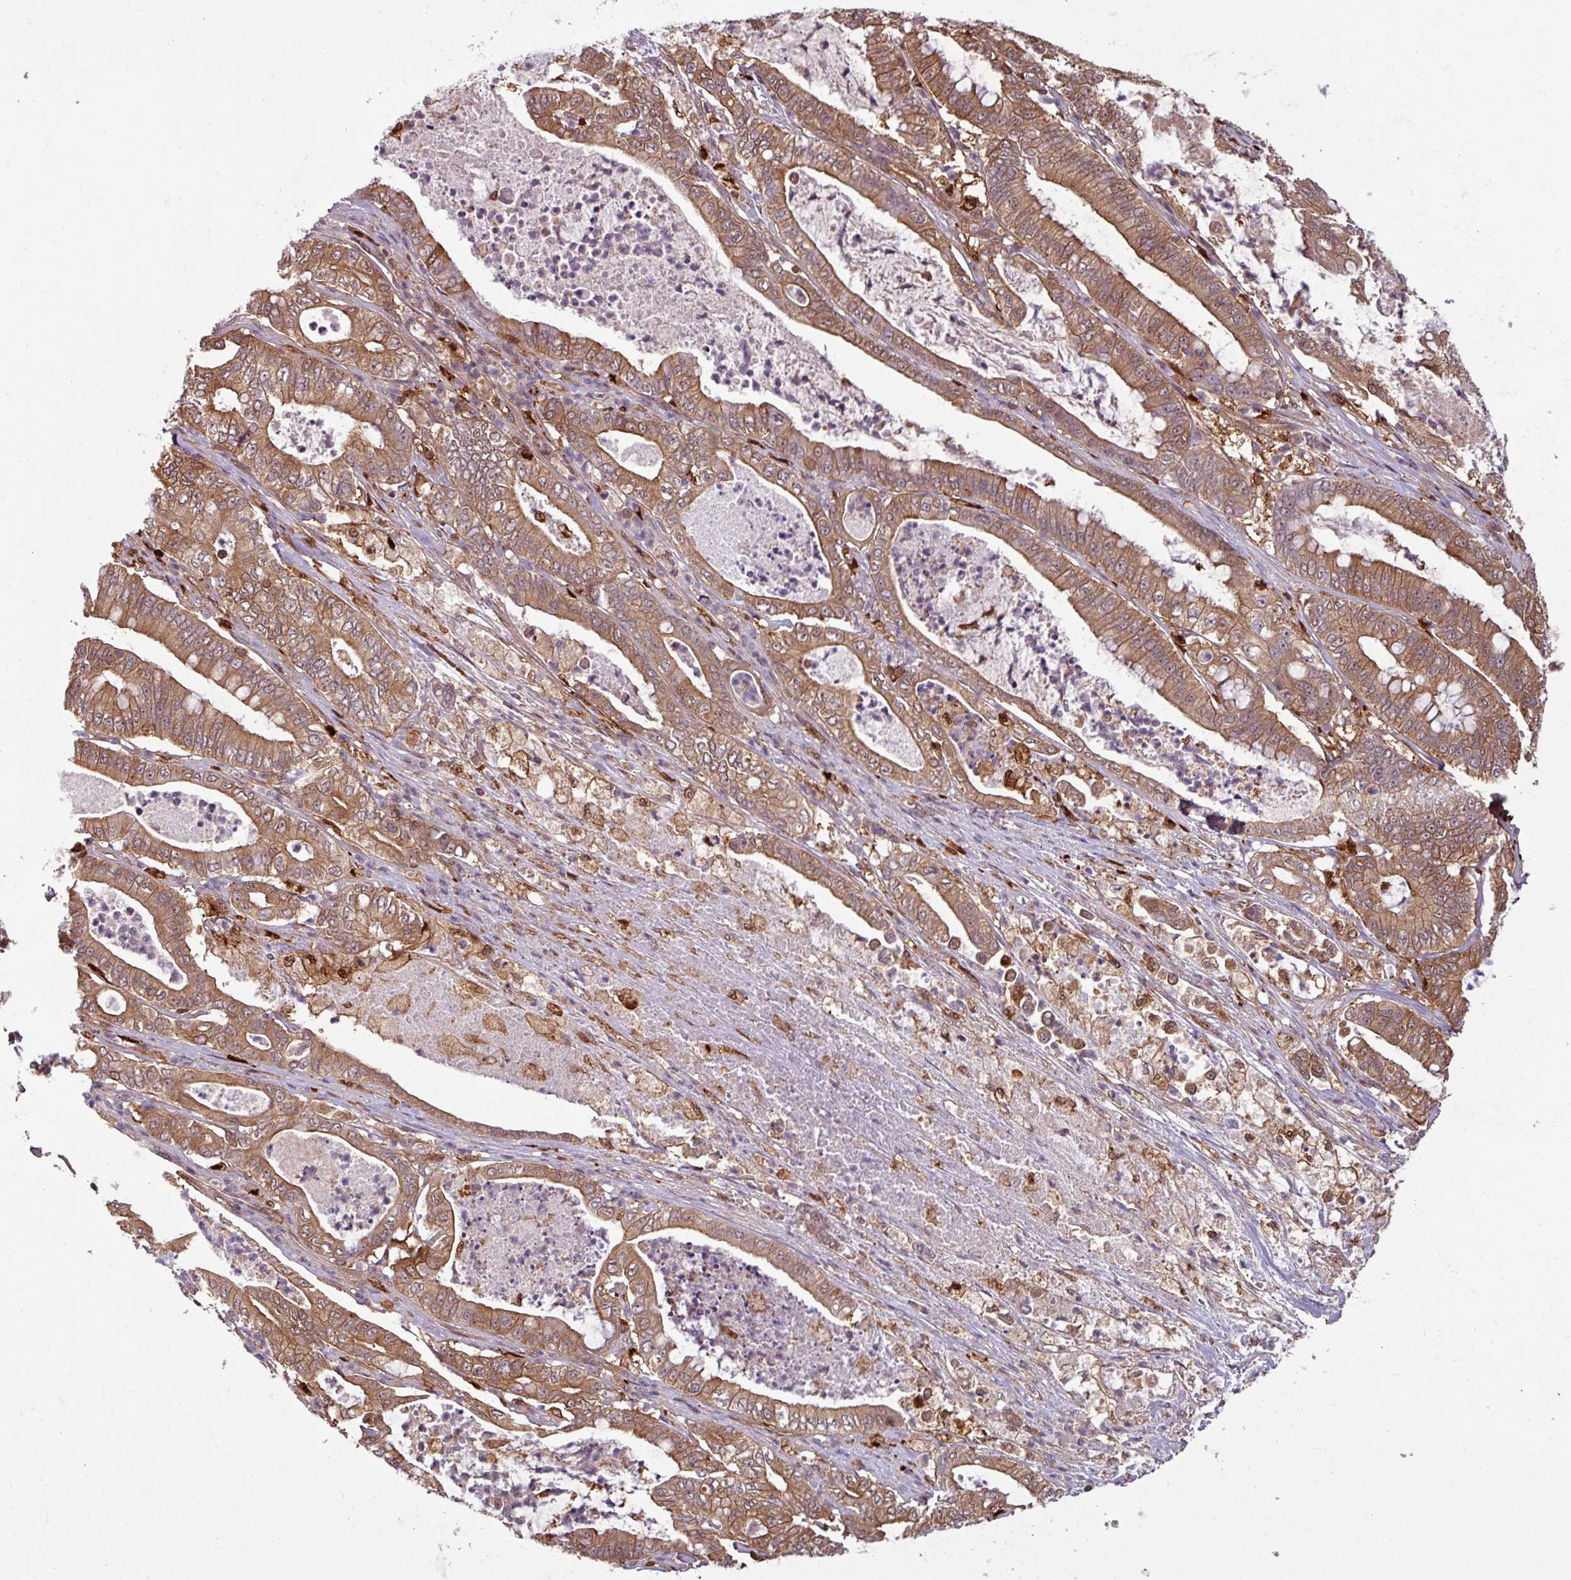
{"staining": {"intensity": "moderate", "quantity": ">75%", "location": "cytoplasmic/membranous"}, "tissue": "pancreatic cancer", "cell_type": "Tumor cells", "image_type": "cancer", "snomed": [{"axis": "morphology", "description": "Adenocarcinoma, NOS"}, {"axis": "topography", "description": "Pancreas"}], "caption": "IHC image of neoplastic tissue: pancreatic cancer (adenocarcinoma) stained using immunohistochemistry displays medium levels of moderate protein expression localized specifically in the cytoplasmic/membranous of tumor cells, appearing as a cytoplasmic/membranous brown color.", "gene": "KCTD11", "patient": {"sex": "male", "age": 71}}